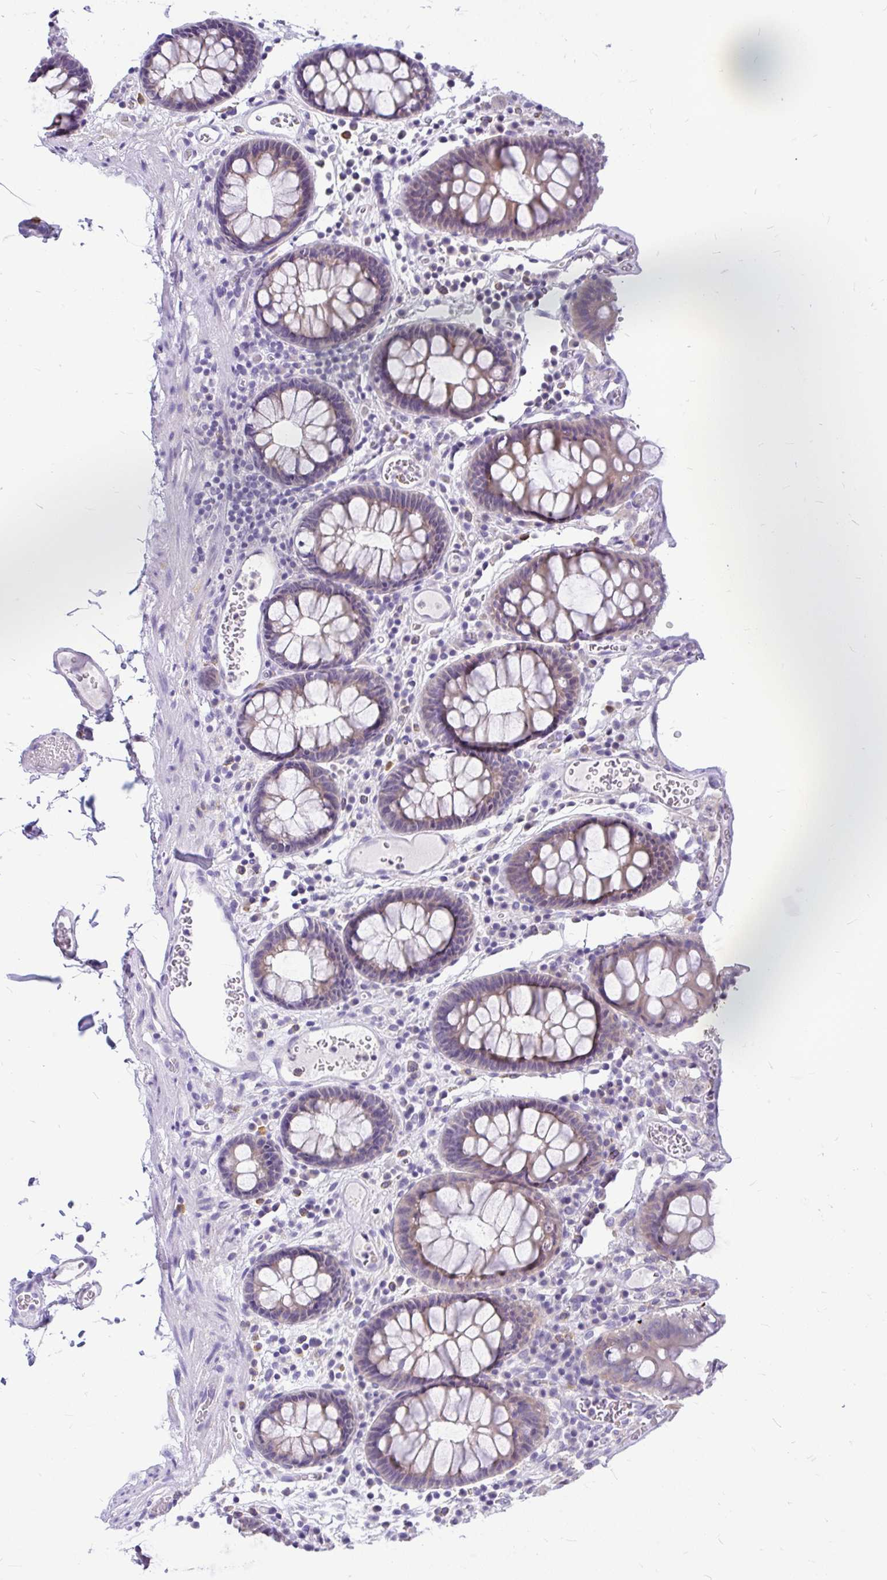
{"staining": {"intensity": "negative", "quantity": "none", "location": "none"}, "tissue": "colon", "cell_type": "Endothelial cells", "image_type": "normal", "snomed": [{"axis": "morphology", "description": "Normal tissue, NOS"}, {"axis": "topography", "description": "Colon"}, {"axis": "topography", "description": "Peripheral nerve tissue"}], "caption": "Endothelial cells show no significant protein positivity in benign colon.", "gene": "MAP1LC3A", "patient": {"sex": "male", "age": 84}}